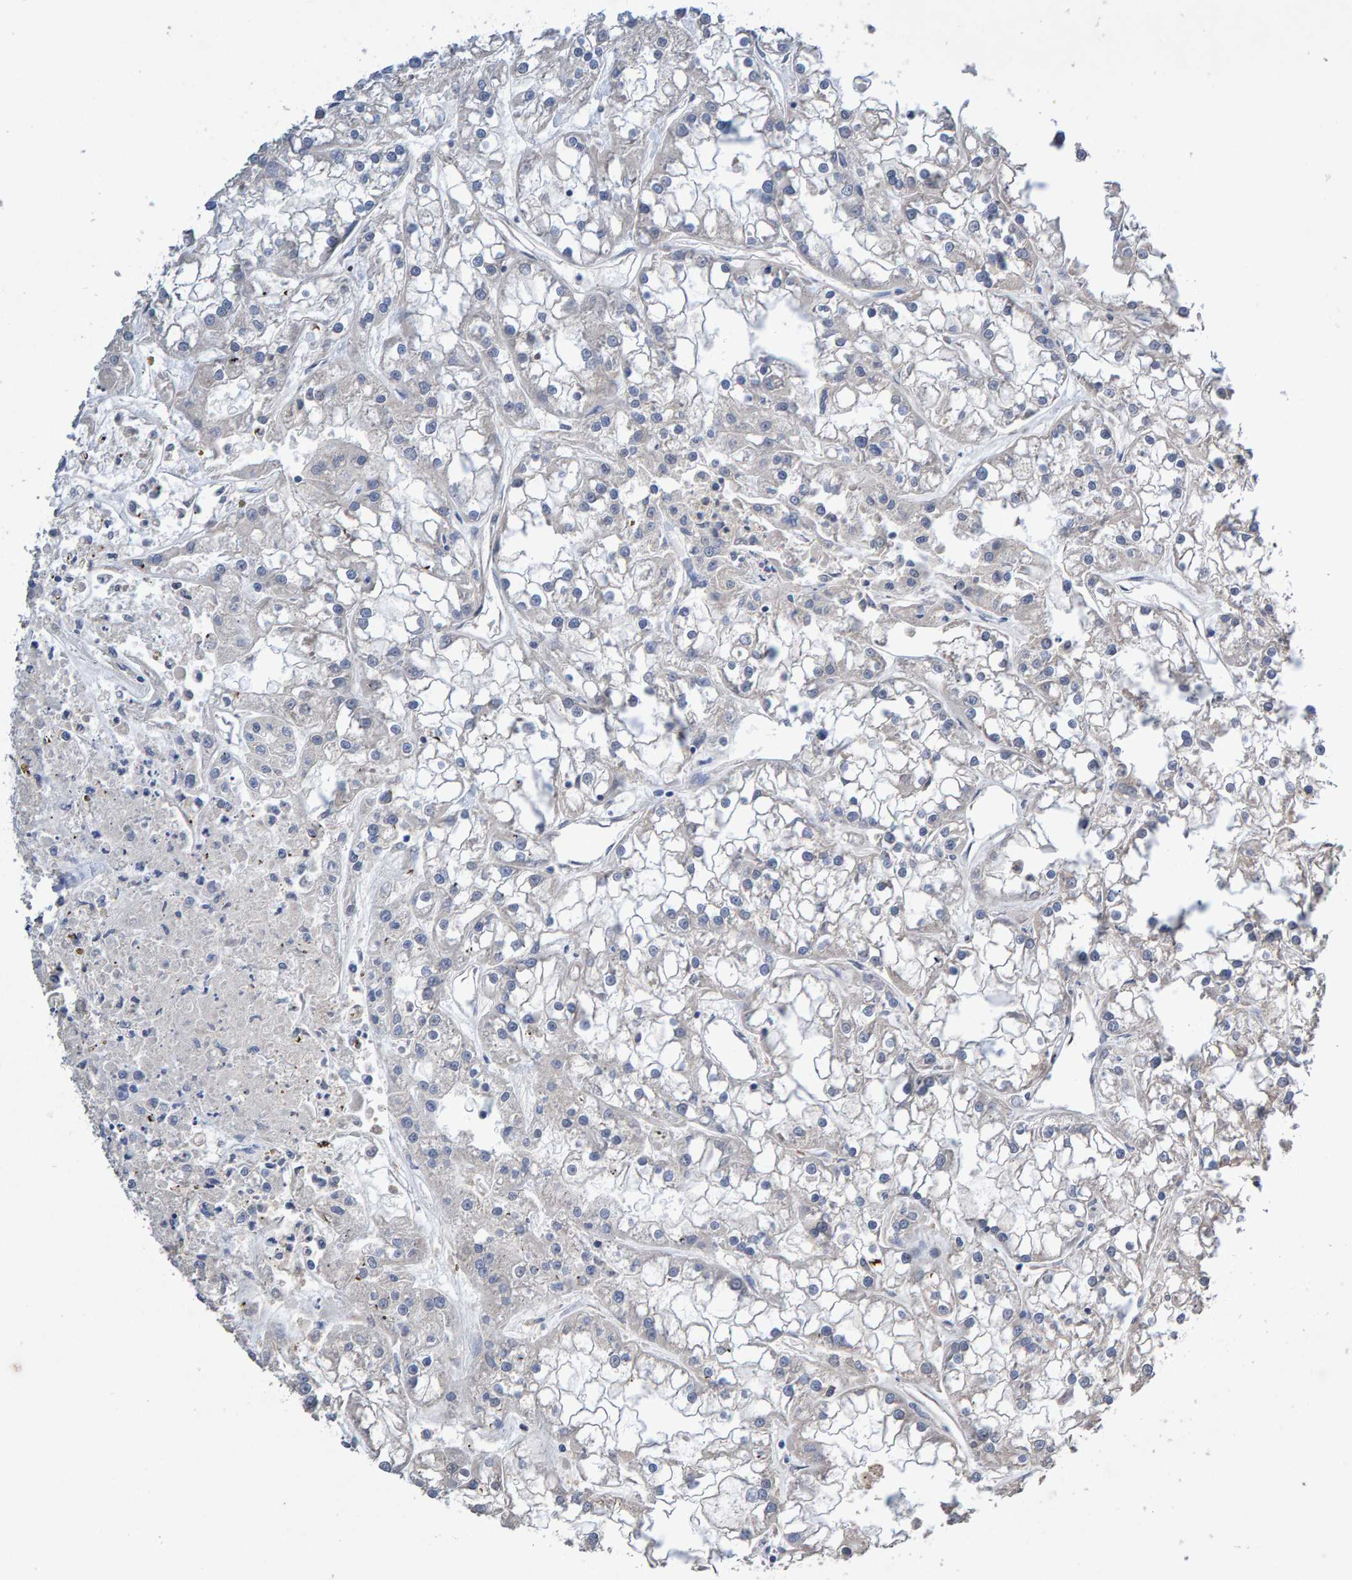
{"staining": {"intensity": "negative", "quantity": "none", "location": "none"}, "tissue": "renal cancer", "cell_type": "Tumor cells", "image_type": "cancer", "snomed": [{"axis": "morphology", "description": "Adenocarcinoma, NOS"}, {"axis": "topography", "description": "Kidney"}], "caption": "This is an immunohistochemistry histopathology image of human renal adenocarcinoma. There is no staining in tumor cells.", "gene": "EFR3A", "patient": {"sex": "female", "age": 52}}